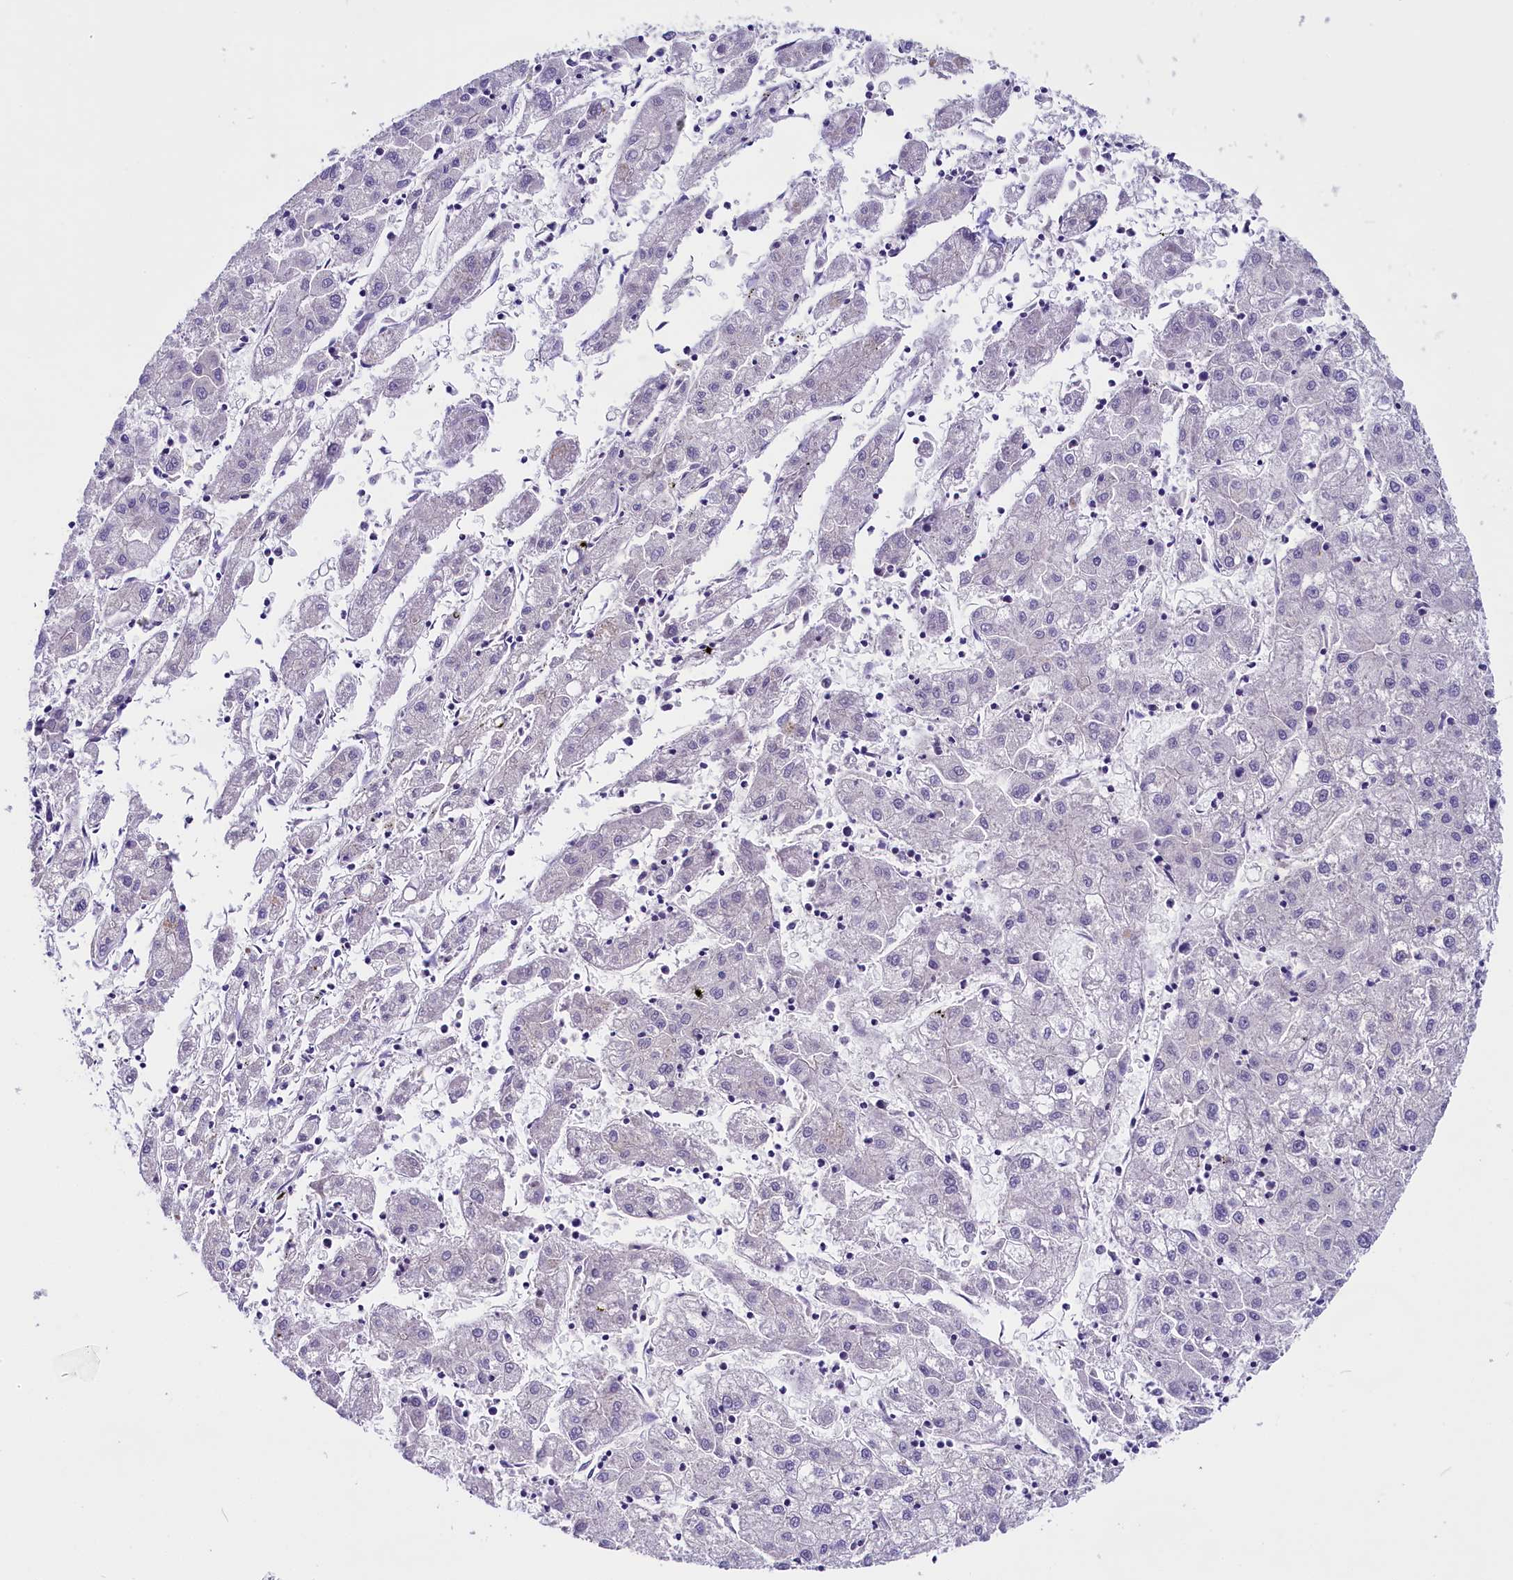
{"staining": {"intensity": "negative", "quantity": "none", "location": "none"}, "tissue": "liver cancer", "cell_type": "Tumor cells", "image_type": "cancer", "snomed": [{"axis": "morphology", "description": "Carcinoma, Hepatocellular, NOS"}, {"axis": "topography", "description": "Liver"}], "caption": "IHC photomicrograph of human hepatocellular carcinoma (liver) stained for a protein (brown), which shows no staining in tumor cells.", "gene": "OSGEP", "patient": {"sex": "male", "age": 72}}